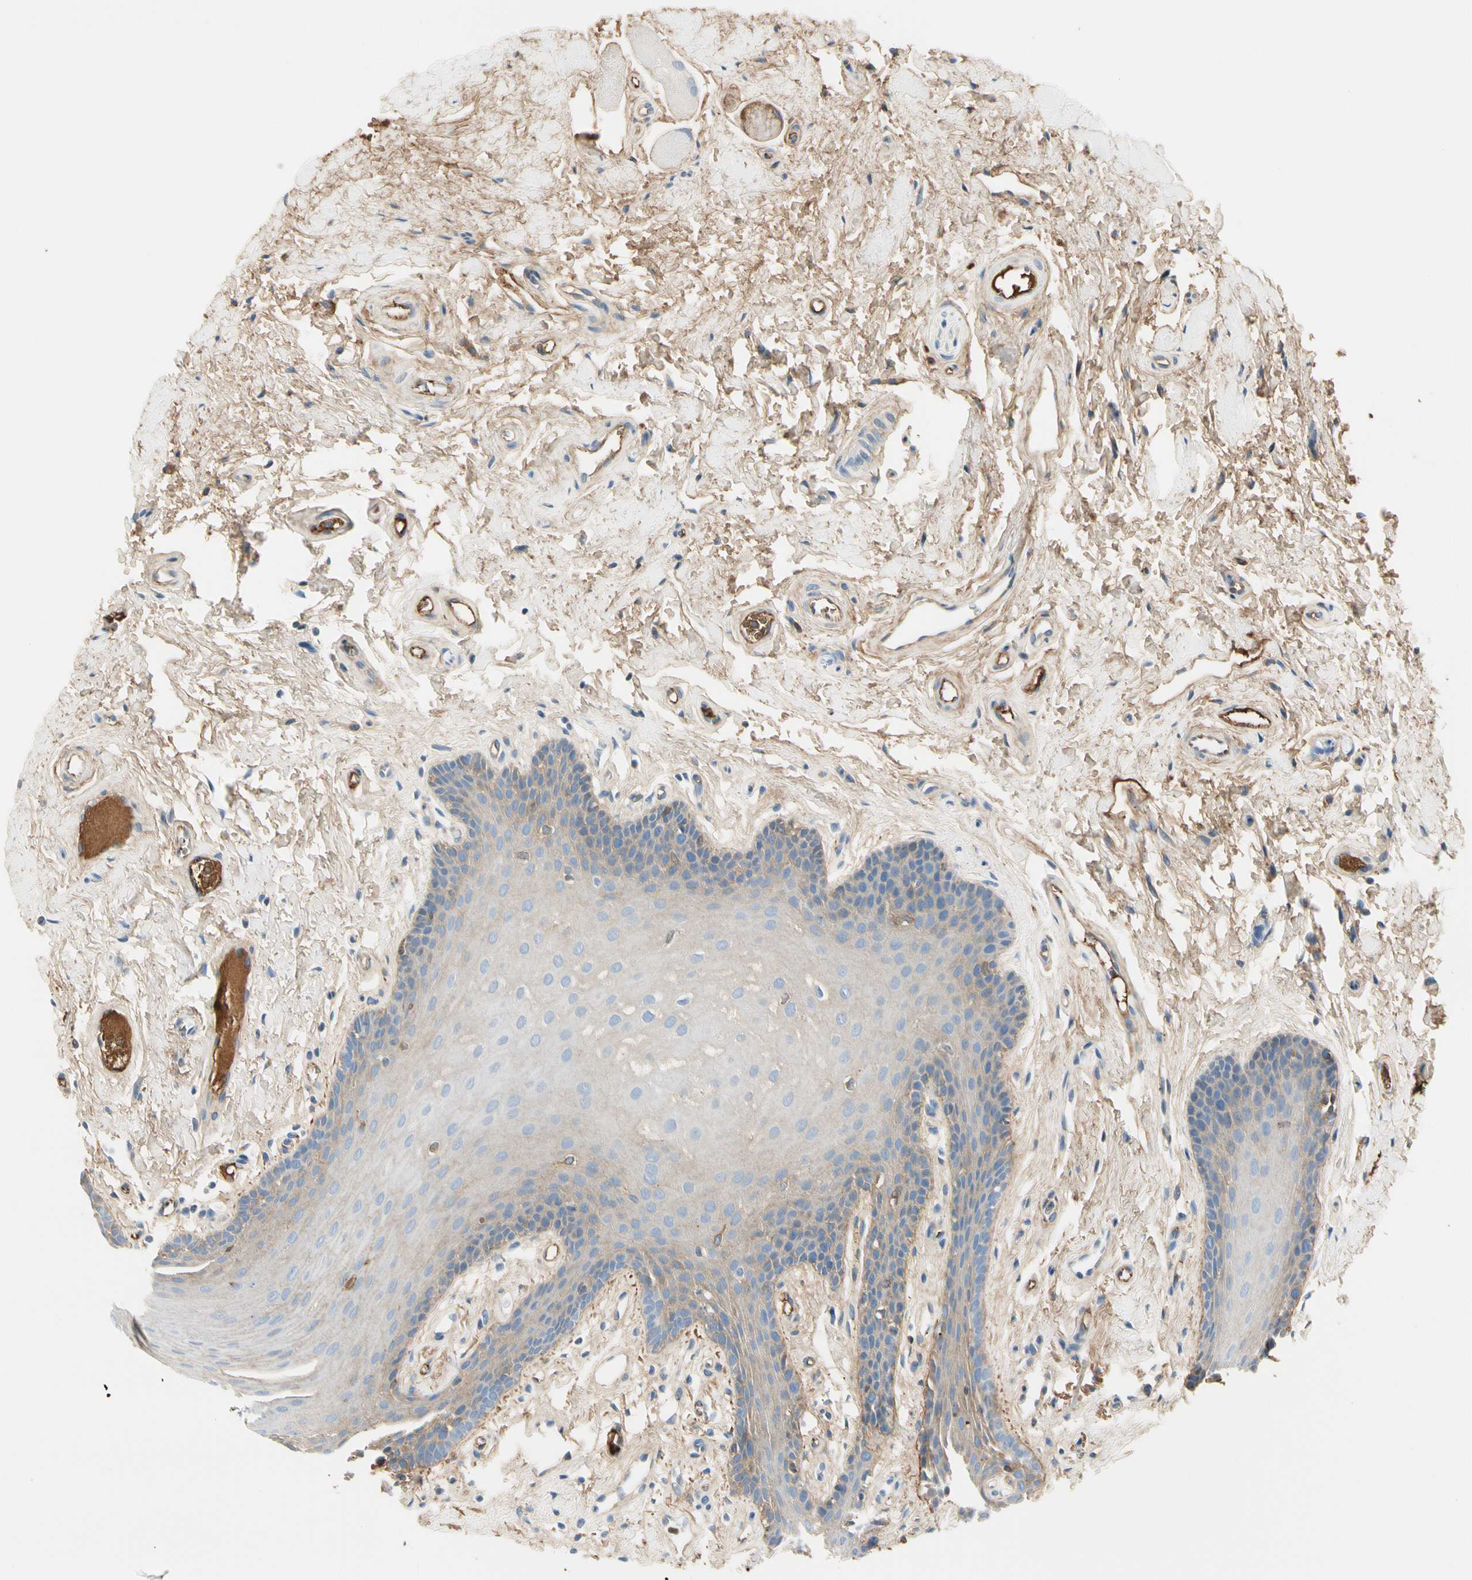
{"staining": {"intensity": "moderate", "quantity": "25%-75%", "location": "cytoplasmic/membranous,nuclear"}, "tissue": "oral mucosa", "cell_type": "Squamous epithelial cells", "image_type": "normal", "snomed": [{"axis": "morphology", "description": "Normal tissue, NOS"}, {"axis": "topography", "description": "Oral tissue"}], "caption": "This image reveals immunohistochemistry (IHC) staining of benign oral mucosa, with medium moderate cytoplasmic/membranous,nuclear expression in approximately 25%-75% of squamous epithelial cells.", "gene": "LAMB3", "patient": {"sex": "male", "age": 62}}